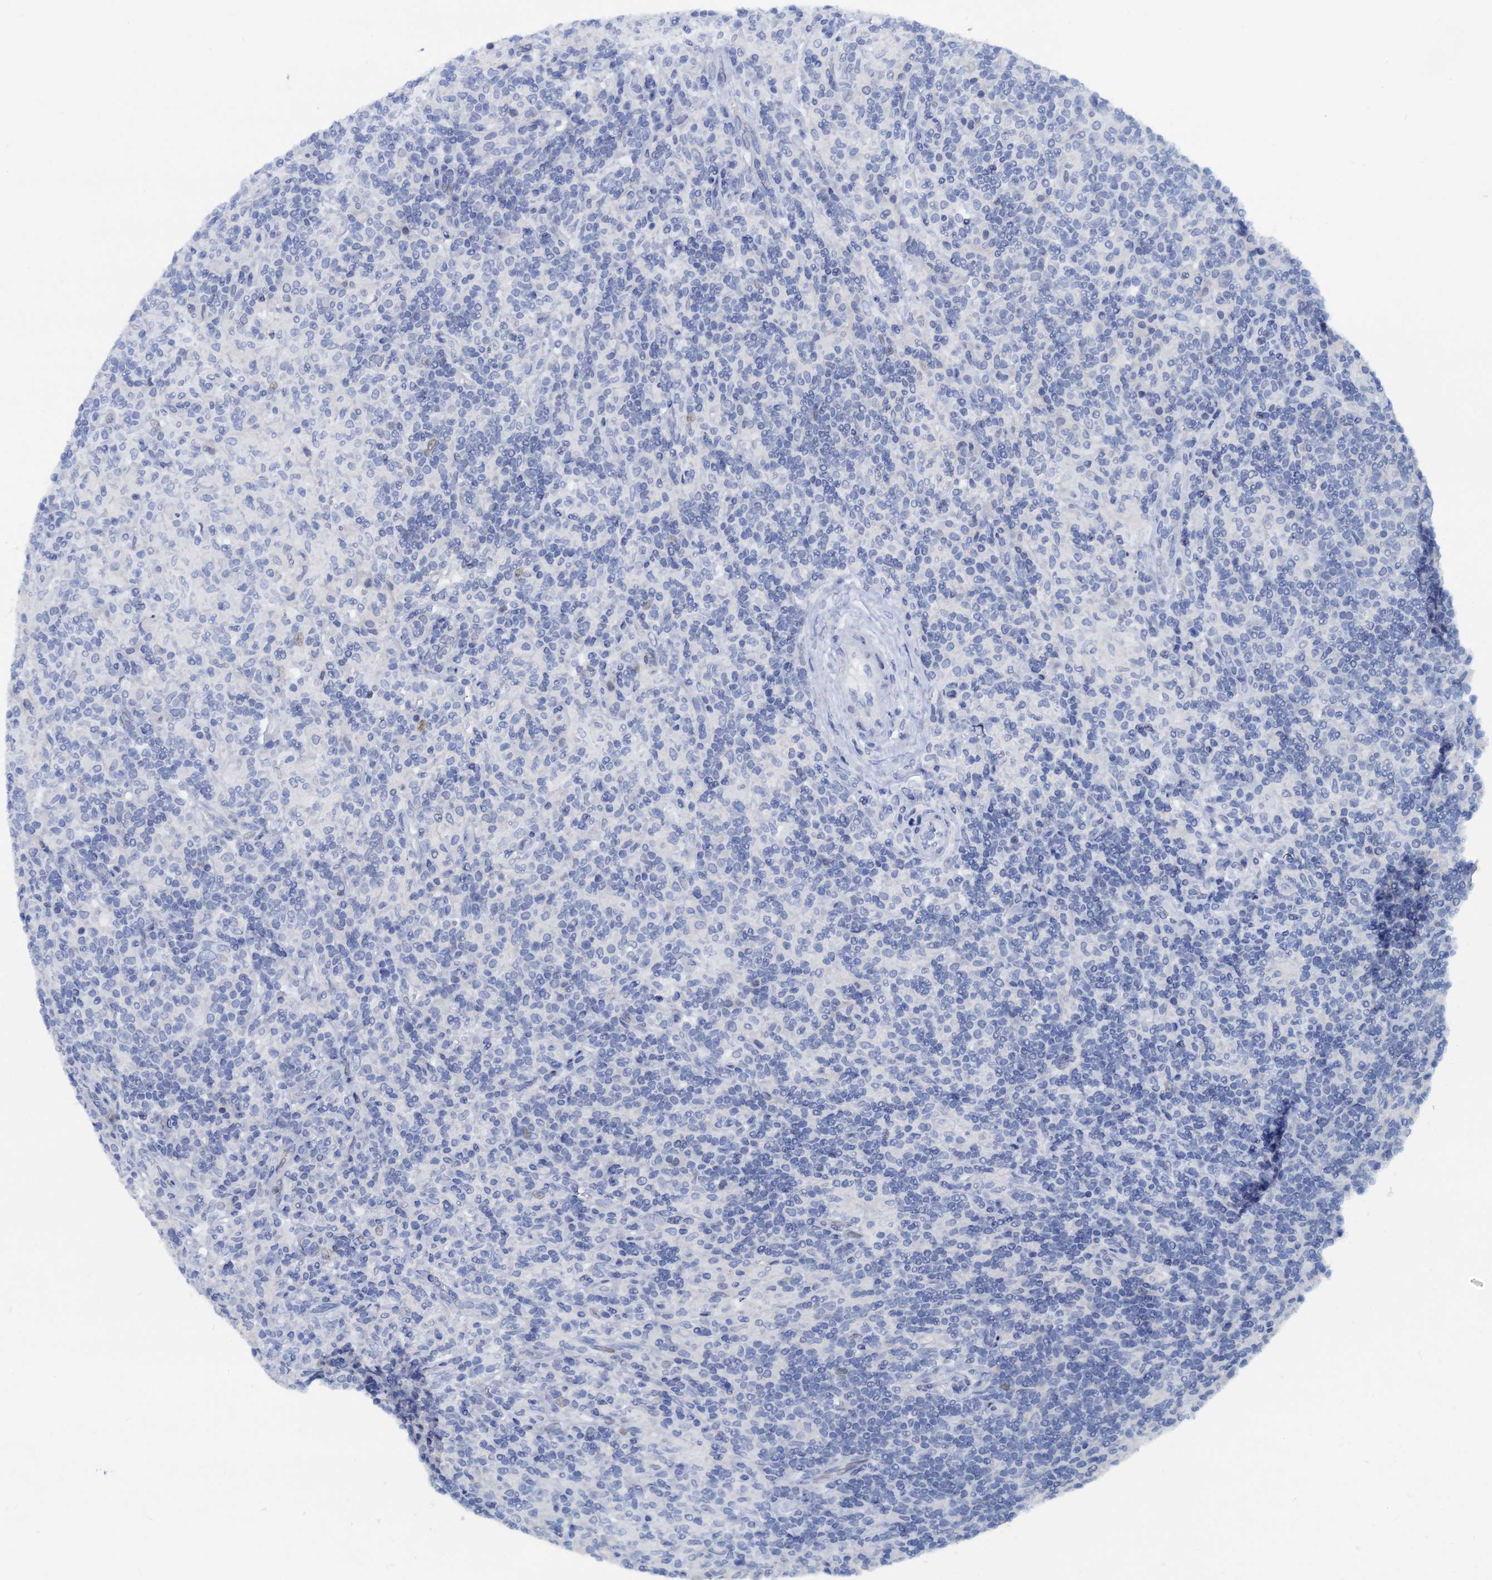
{"staining": {"intensity": "negative", "quantity": "none", "location": "none"}, "tissue": "lymphoma", "cell_type": "Tumor cells", "image_type": "cancer", "snomed": [{"axis": "morphology", "description": "Hodgkin's disease, NOS"}, {"axis": "topography", "description": "Lymph node"}], "caption": "The immunohistochemistry micrograph has no significant expression in tumor cells of Hodgkin's disease tissue.", "gene": "PTGES3", "patient": {"sex": "male", "age": 70}}